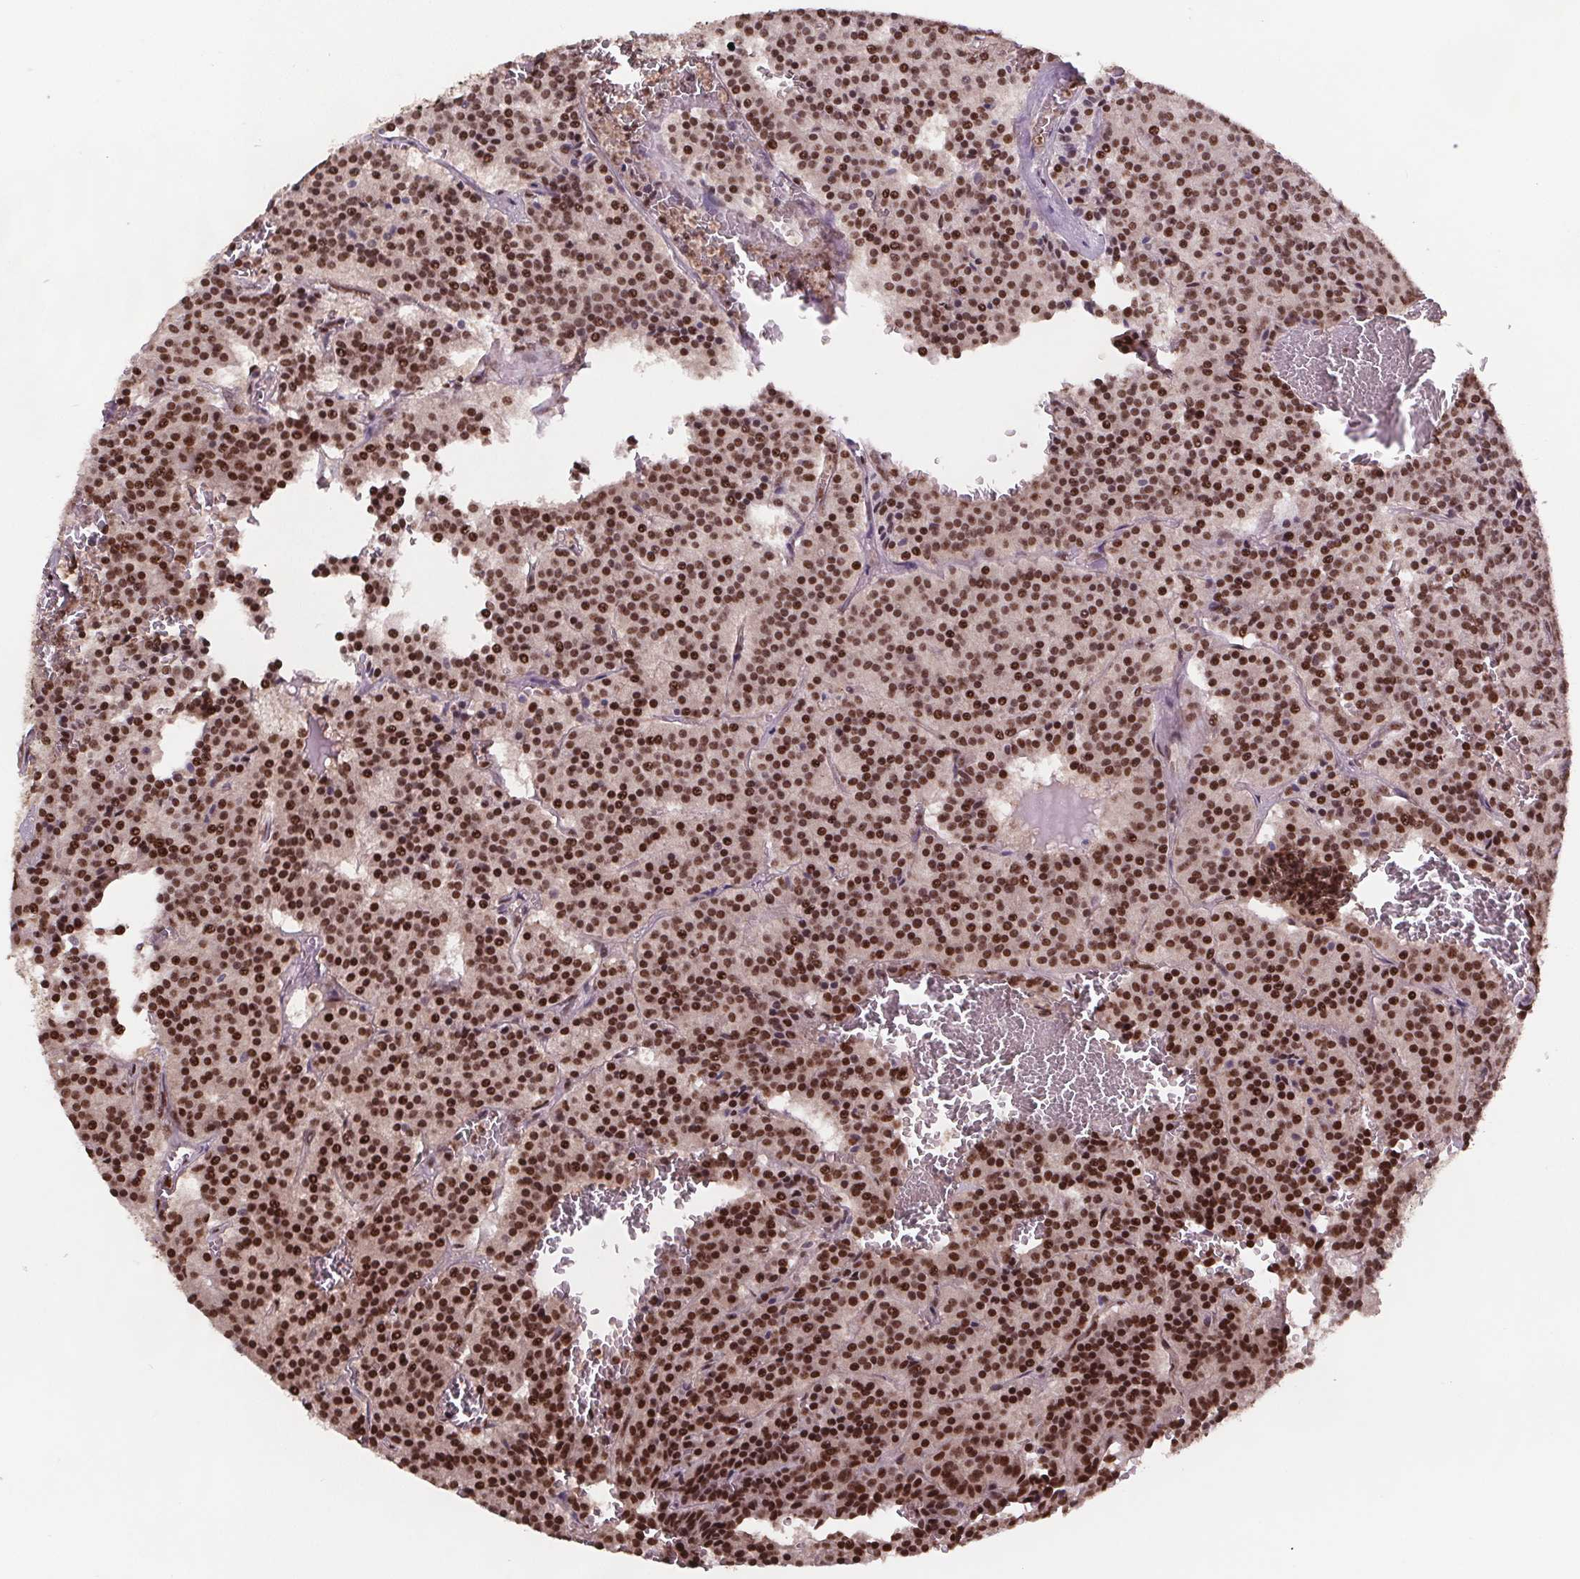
{"staining": {"intensity": "moderate", "quantity": ">75%", "location": "nuclear"}, "tissue": "carcinoid", "cell_type": "Tumor cells", "image_type": "cancer", "snomed": [{"axis": "morphology", "description": "Carcinoid, malignant, NOS"}, {"axis": "topography", "description": "Lung"}], "caption": "Malignant carcinoid stained with immunohistochemistry (IHC) shows moderate nuclear staining in approximately >75% of tumor cells.", "gene": "JARID2", "patient": {"sex": "male", "age": 70}}